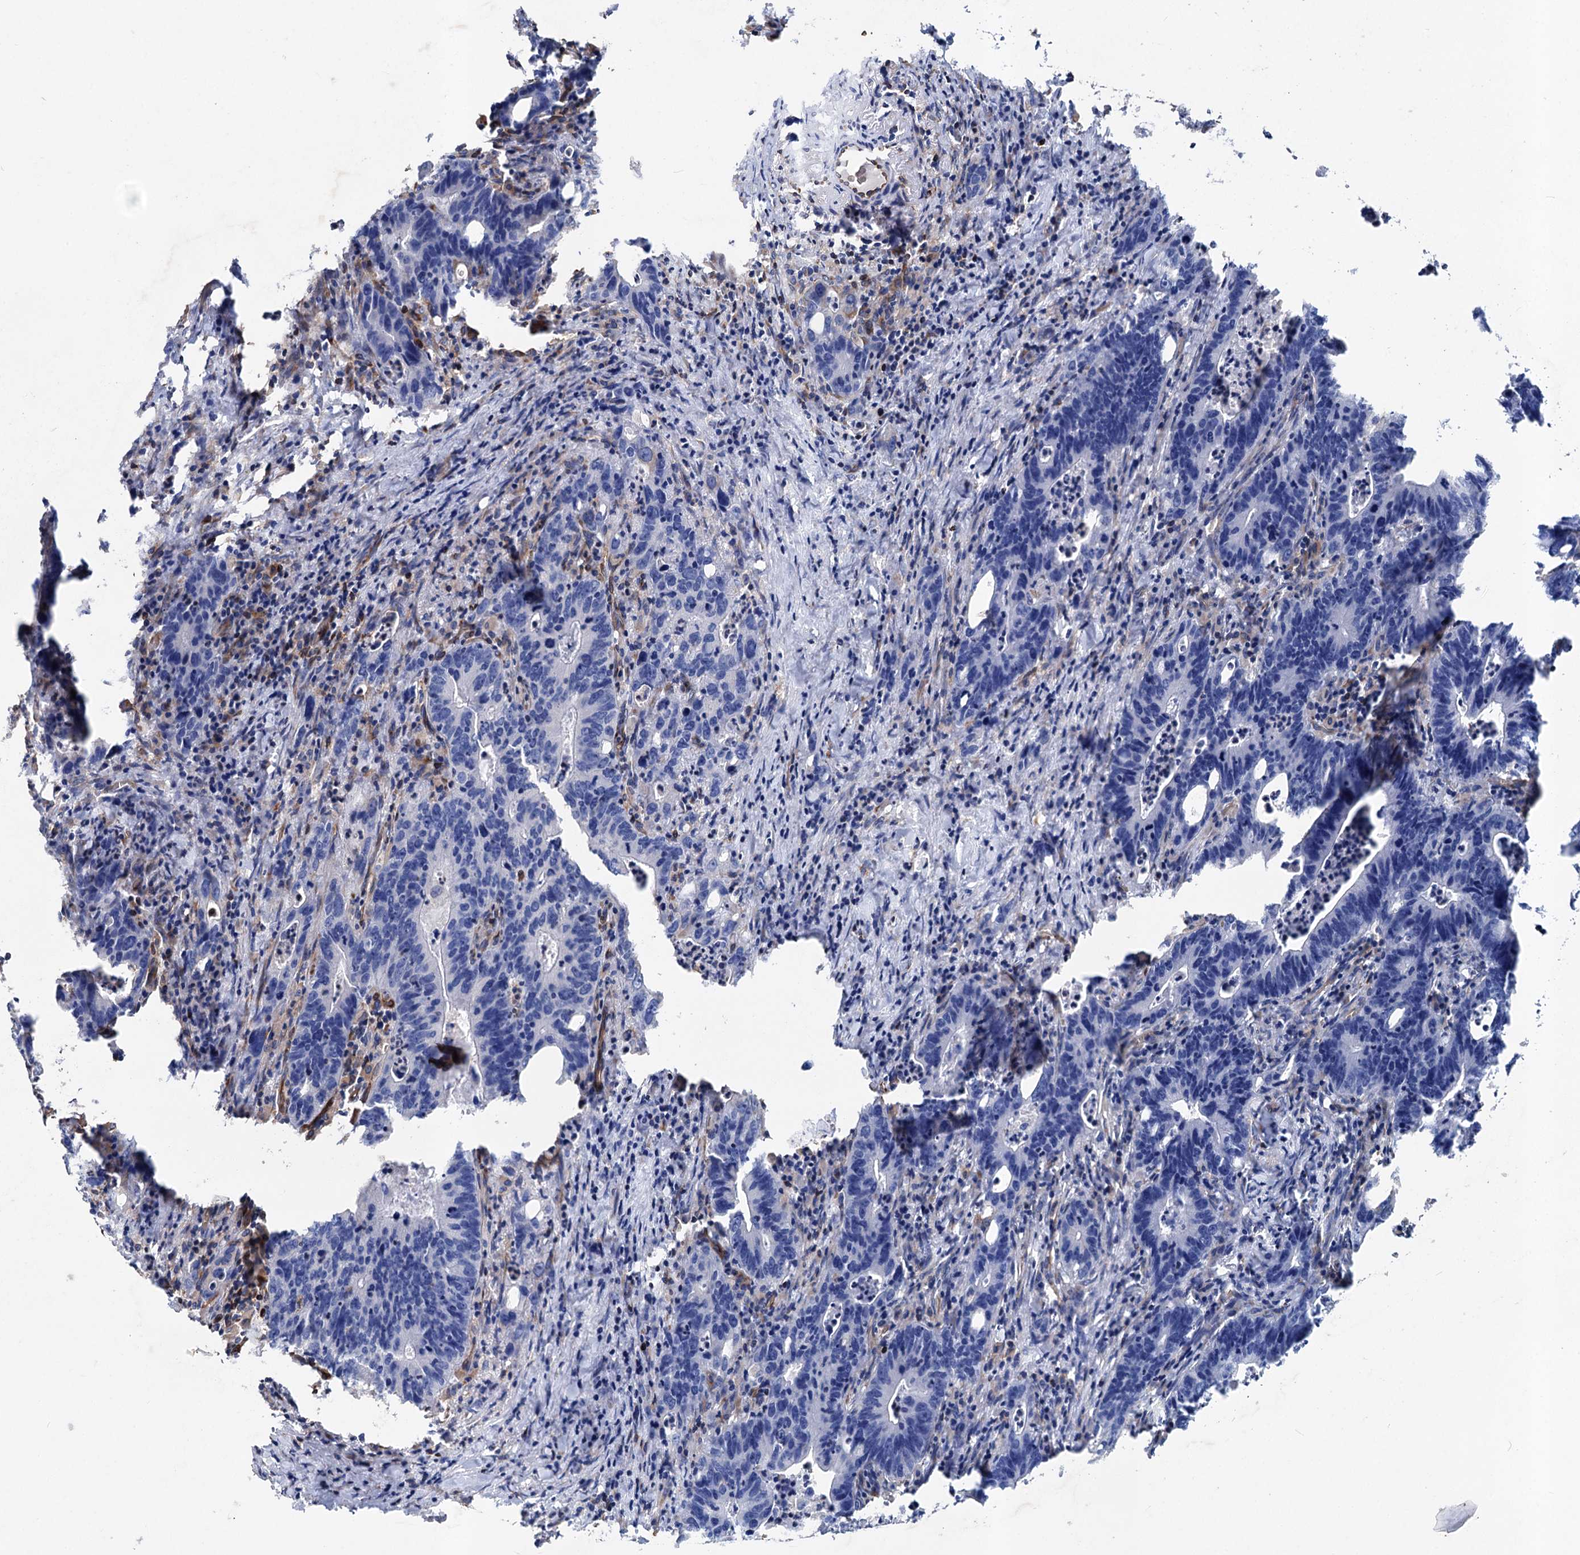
{"staining": {"intensity": "negative", "quantity": "none", "location": "none"}, "tissue": "colorectal cancer", "cell_type": "Tumor cells", "image_type": "cancer", "snomed": [{"axis": "morphology", "description": "Adenocarcinoma, NOS"}, {"axis": "topography", "description": "Colon"}], "caption": "Human adenocarcinoma (colorectal) stained for a protein using IHC demonstrates no positivity in tumor cells.", "gene": "STING1", "patient": {"sex": "female", "age": 75}}